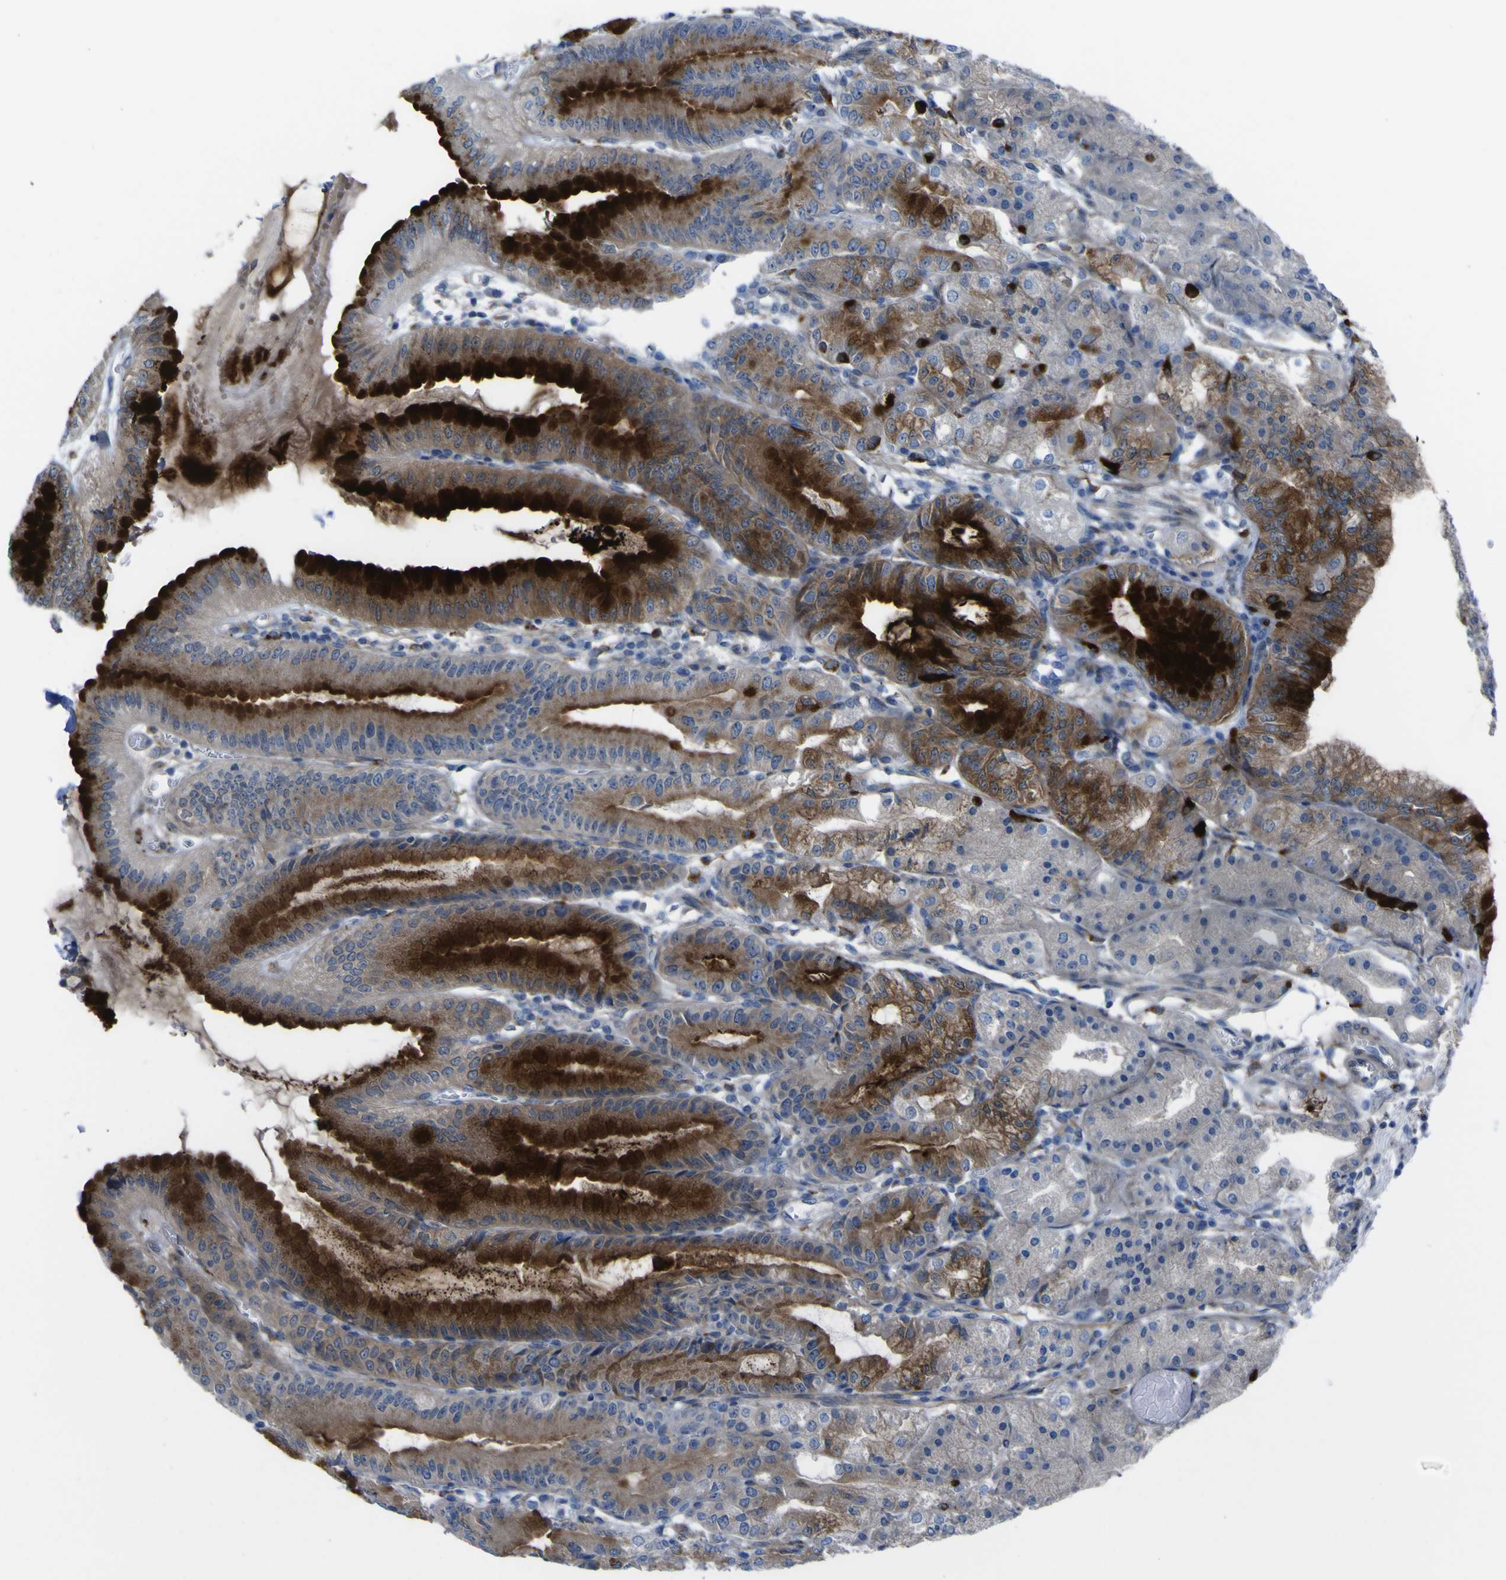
{"staining": {"intensity": "strong", "quantity": "25%-75%", "location": "cytoplasmic/membranous"}, "tissue": "stomach", "cell_type": "Glandular cells", "image_type": "normal", "snomed": [{"axis": "morphology", "description": "Normal tissue, NOS"}, {"axis": "topography", "description": "Stomach, lower"}], "caption": "About 25%-75% of glandular cells in normal human stomach exhibit strong cytoplasmic/membranous protein positivity as visualized by brown immunohistochemical staining.", "gene": "CST3", "patient": {"sex": "male", "age": 71}}